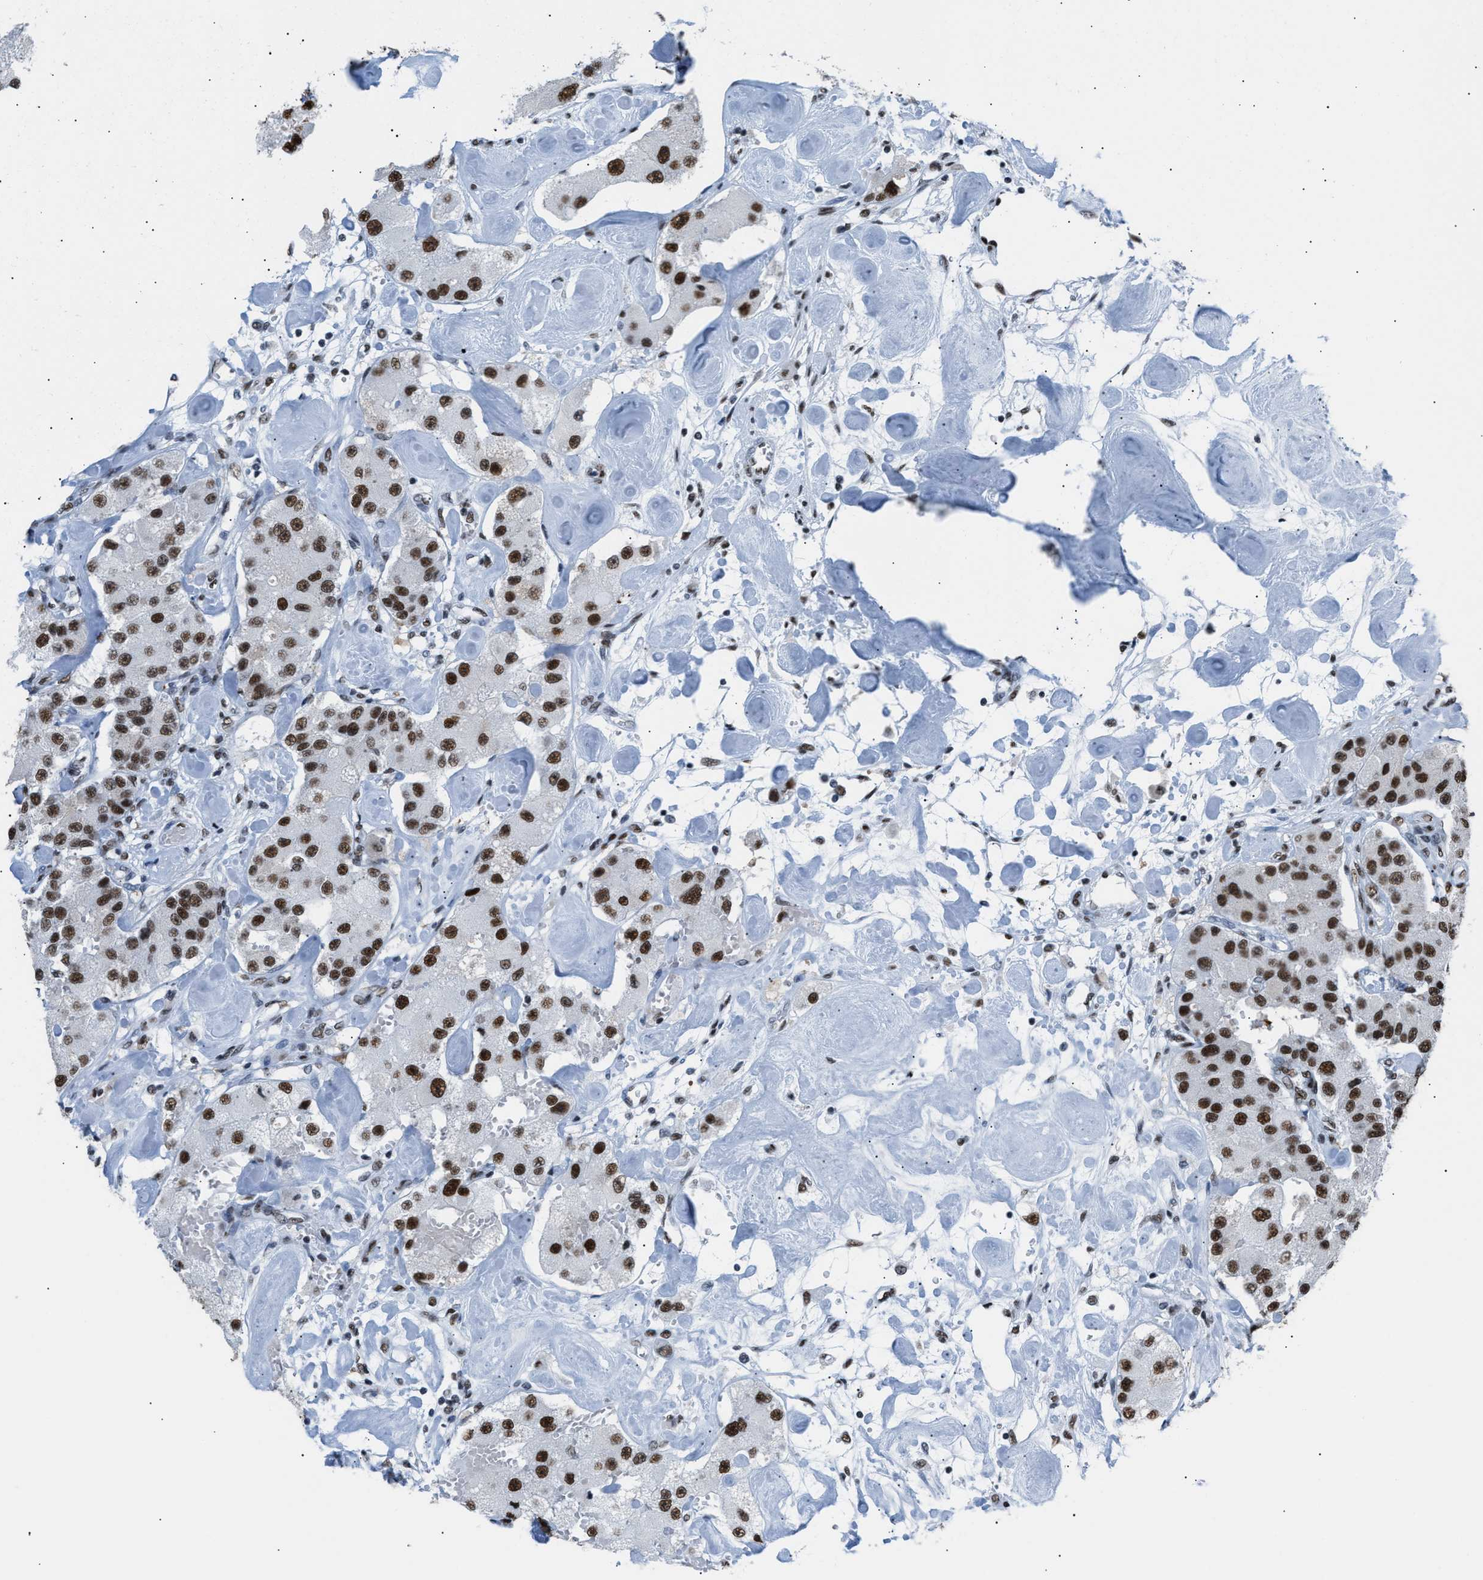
{"staining": {"intensity": "strong", "quantity": ">75%", "location": "nuclear"}, "tissue": "carcinoid", "cell_type": "Tumor cells", "image_type": "cancer", "snomed": [{"axis": "morphology", "description": "Carcinoid, malignant, NOS"}, {"axis": "topography", "description": "Pancreas"}], "caption": "Brown immunohistochemical staining in human malignant carcinoid exhibits strong nuclear staining in approximately >75% of tumor cells. The protein is shown in brown color, while the nuclei are stained blue.", "gene": "CCAR2", "patient": {"sex": "male", "age": 41}}